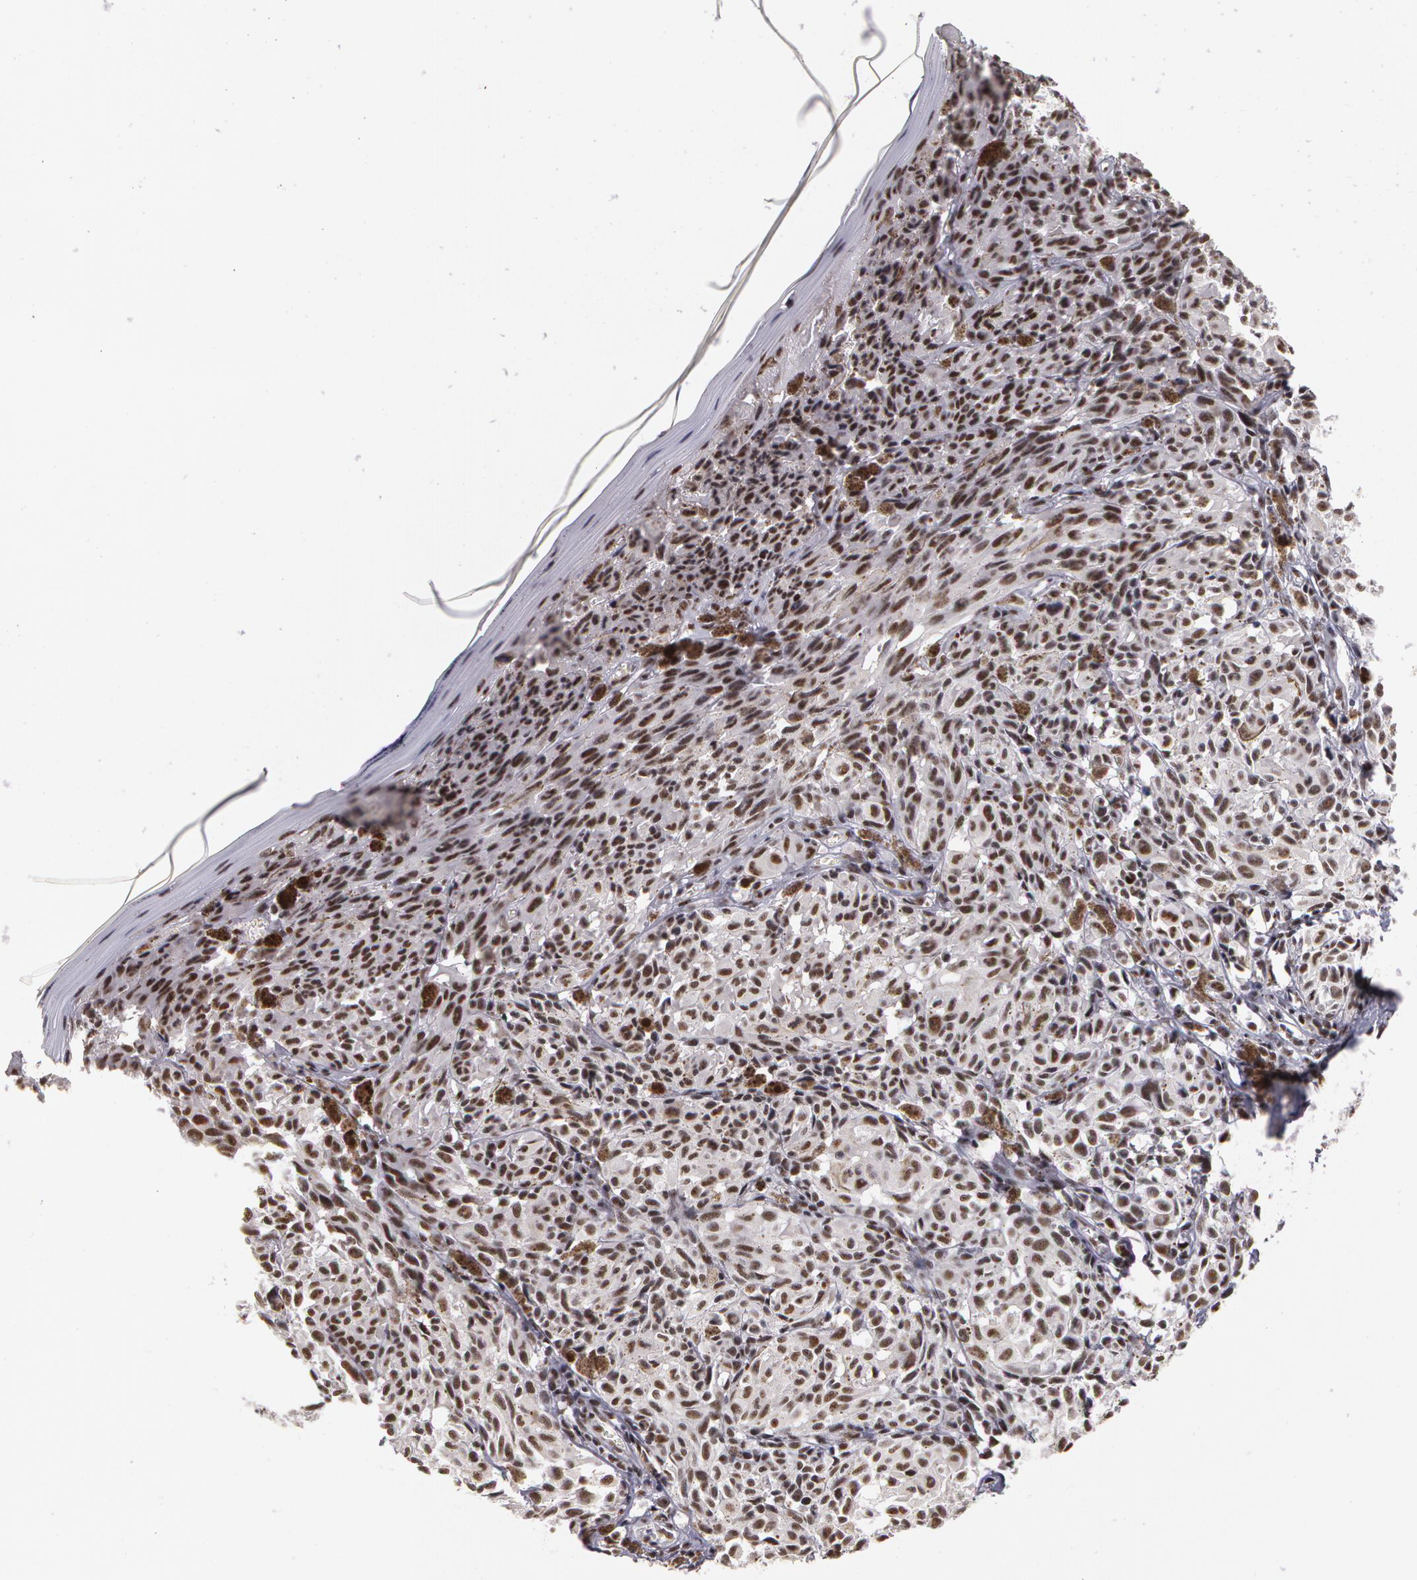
{"staining": {"intensity": "moderate", "quantity": ">75%", "location": "nuclear"}, "tissue": "melanoma", "cell_type": "Tumor cells", "image_type": "cancer", "snomed": [{"axis": "morphology", "description": "Malignant melanoma, NOS"}, {"axis": "topography", "description": "Skin"}], "caption": "Immunohistochemistry (IHC) photomicrograph of neoplastic tissue: melanoma stained using immunohistochemistry shows medium levels of moderate protein expression localized specifically in the nuclear of tumor cells, appearing as a nuclear brown color.", "gene": "PNN", "patient": {"sex": "female", "age": 72}}